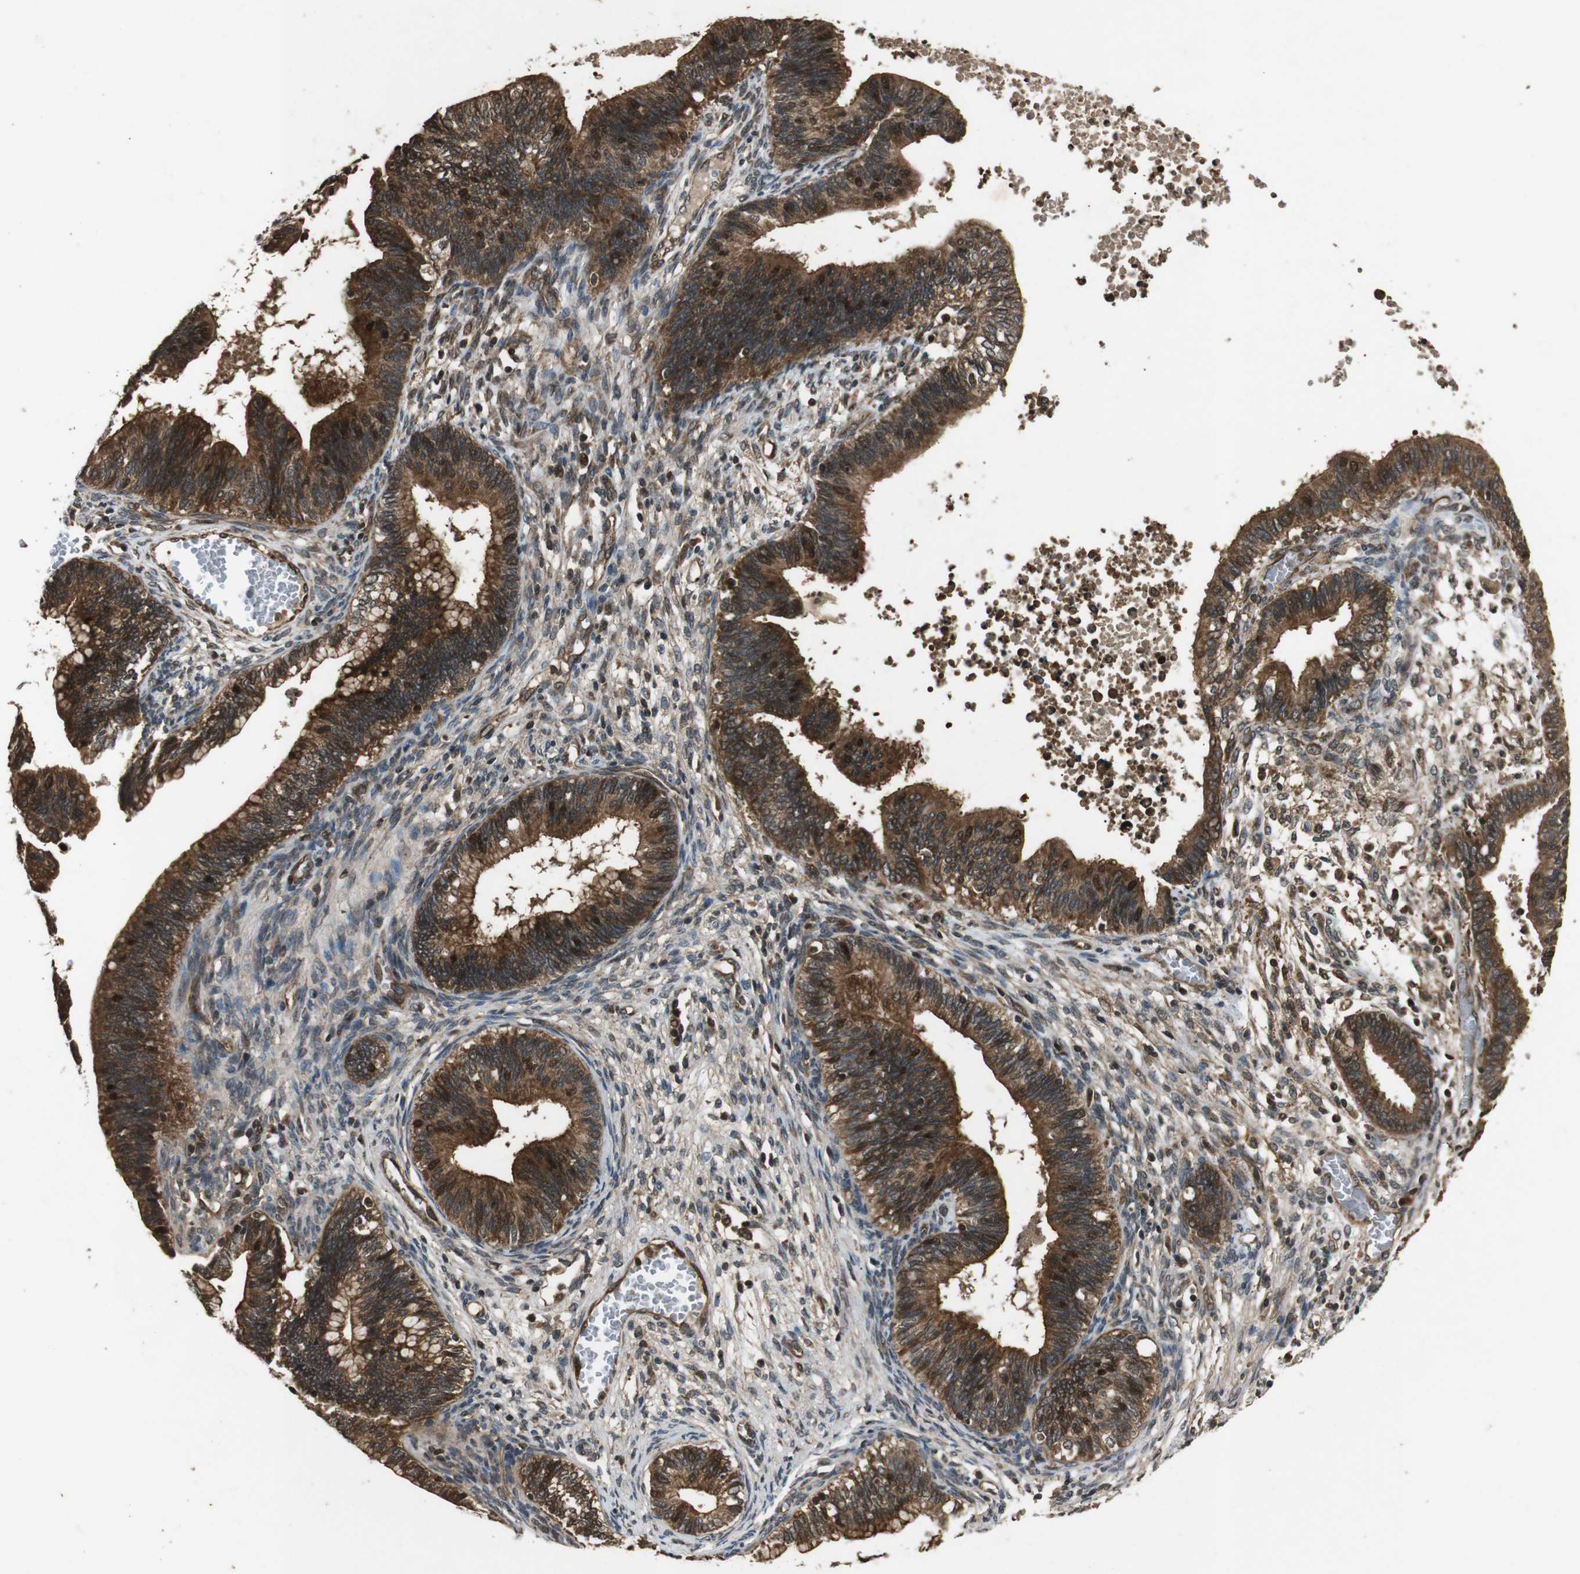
{"staining": {"intensity": "strong", "quantity": ">75%", "location": "cytoplasmic/membranous,nuclear"}, "tissue": "cervical cancer", "cell_type": "Tumor cells", "image_type": "cancer", "snomed": [{"axis": "morphology", "description": "Adenocarcinoma, NOS"}, {"axis": "topography", "description": "Cervix"}], "caption": "A high-resolution micrograph shows IHC staining of cervical cancer (adenocarcinoma), which demonstrates strong cytoplasmic/membranous and nuclear staining in about >75% of tumor cells. (DAB (3,3'-diaminobenzidine) IHC with brightfield microscopy, high magnification).", "gene": "PLK2", "patient": {"sex": "female", "age": 44}}